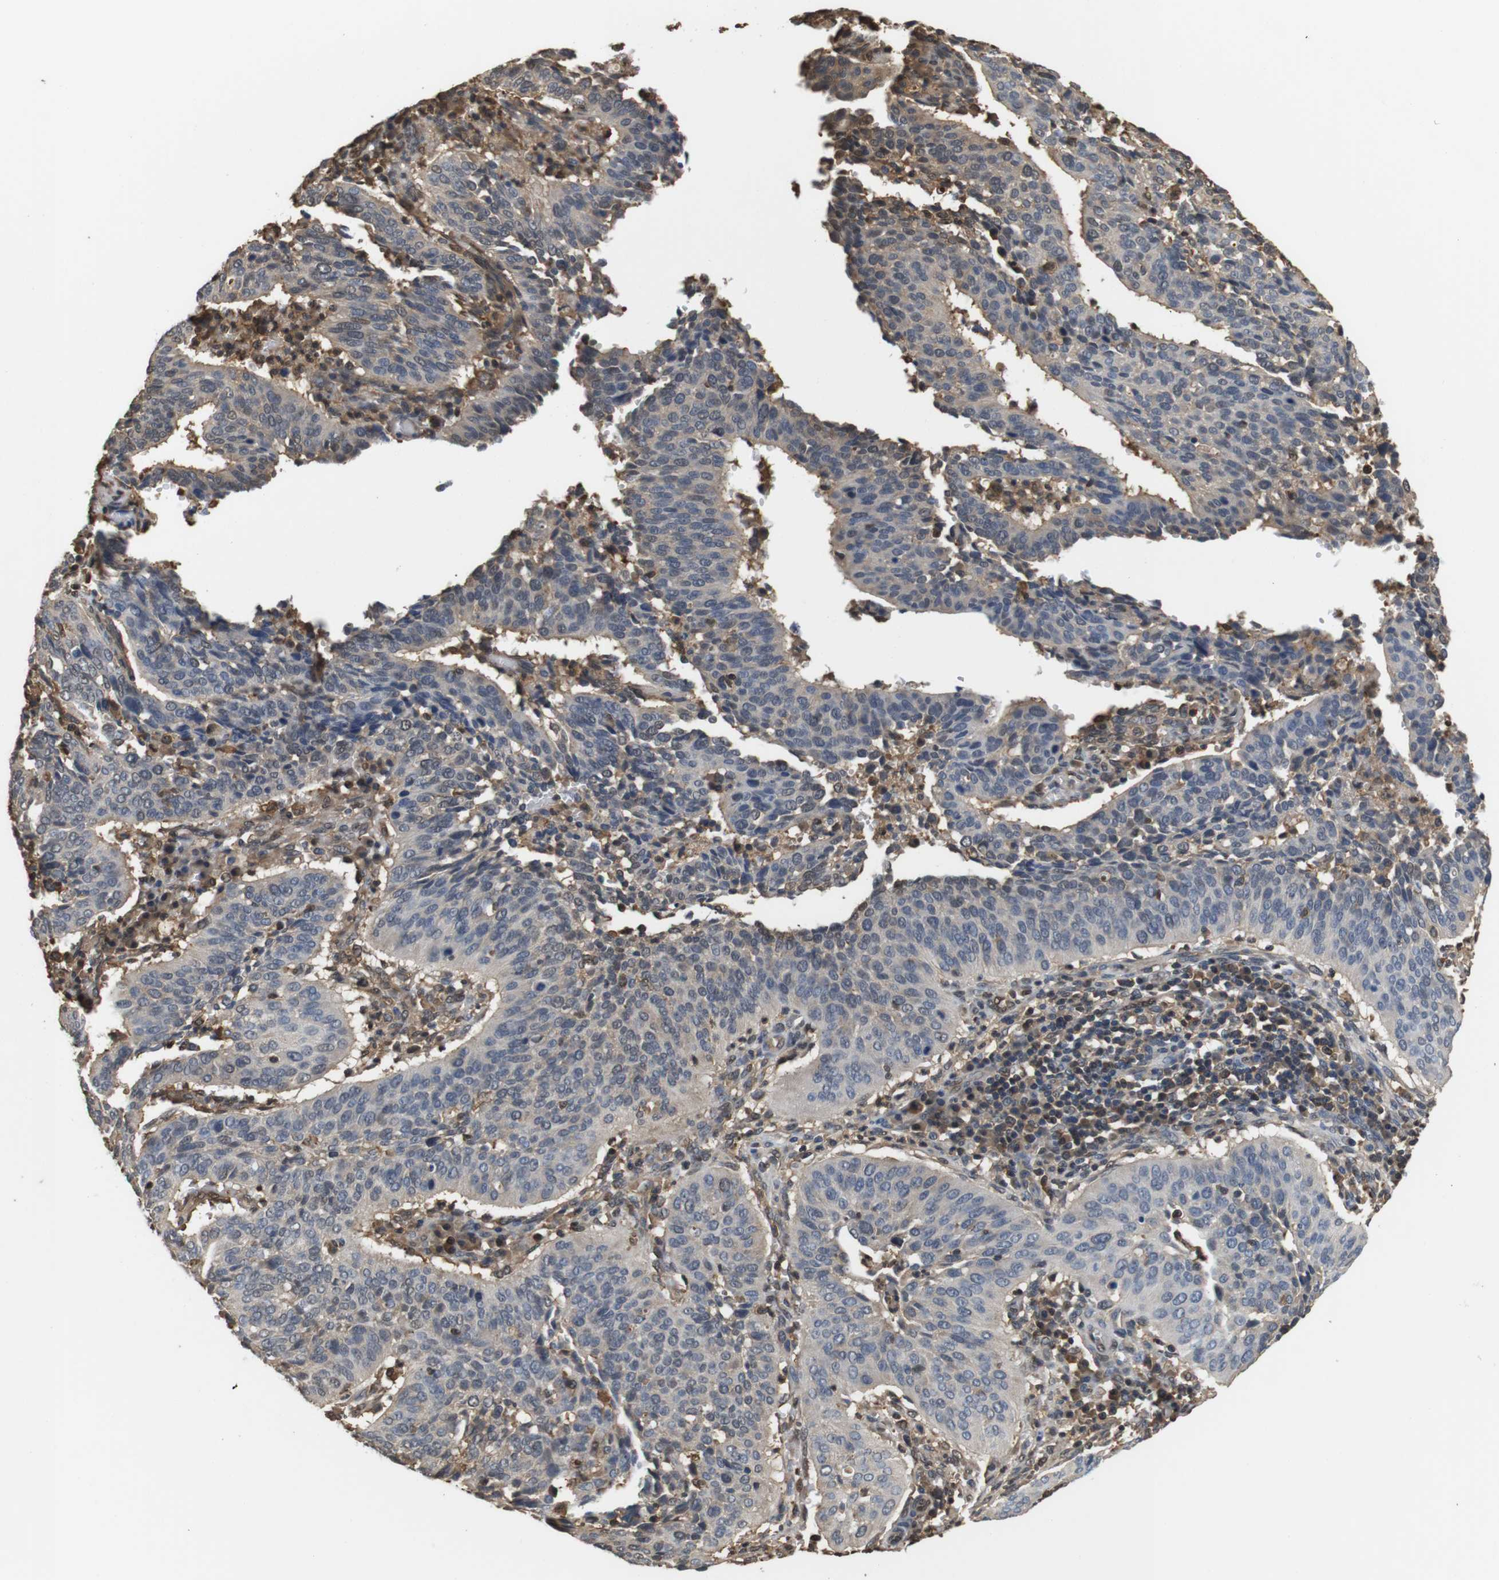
{"staining": {"intensity": "weak", "quantity": "<25%", "location": "cytoplasmic/membranous,nuclear"}, "tissue": "cervical cancer", "cell_type": "Tumor cells", "image_type": "cancer", "snomed": [{"axis": "morphology", "description": "Normal tissue, NOS"}, {"axis": "morphology", "description": "Squamous cell carcinoma, NOS"}, {"axis": "topography", "description": "Cervix"}], "caption": "The image shows no significant staining in tumor cells of squamous cell carcinoma (cervical).", "gene": "LDHA", "patient": {"sex": "female", "age": 39}}